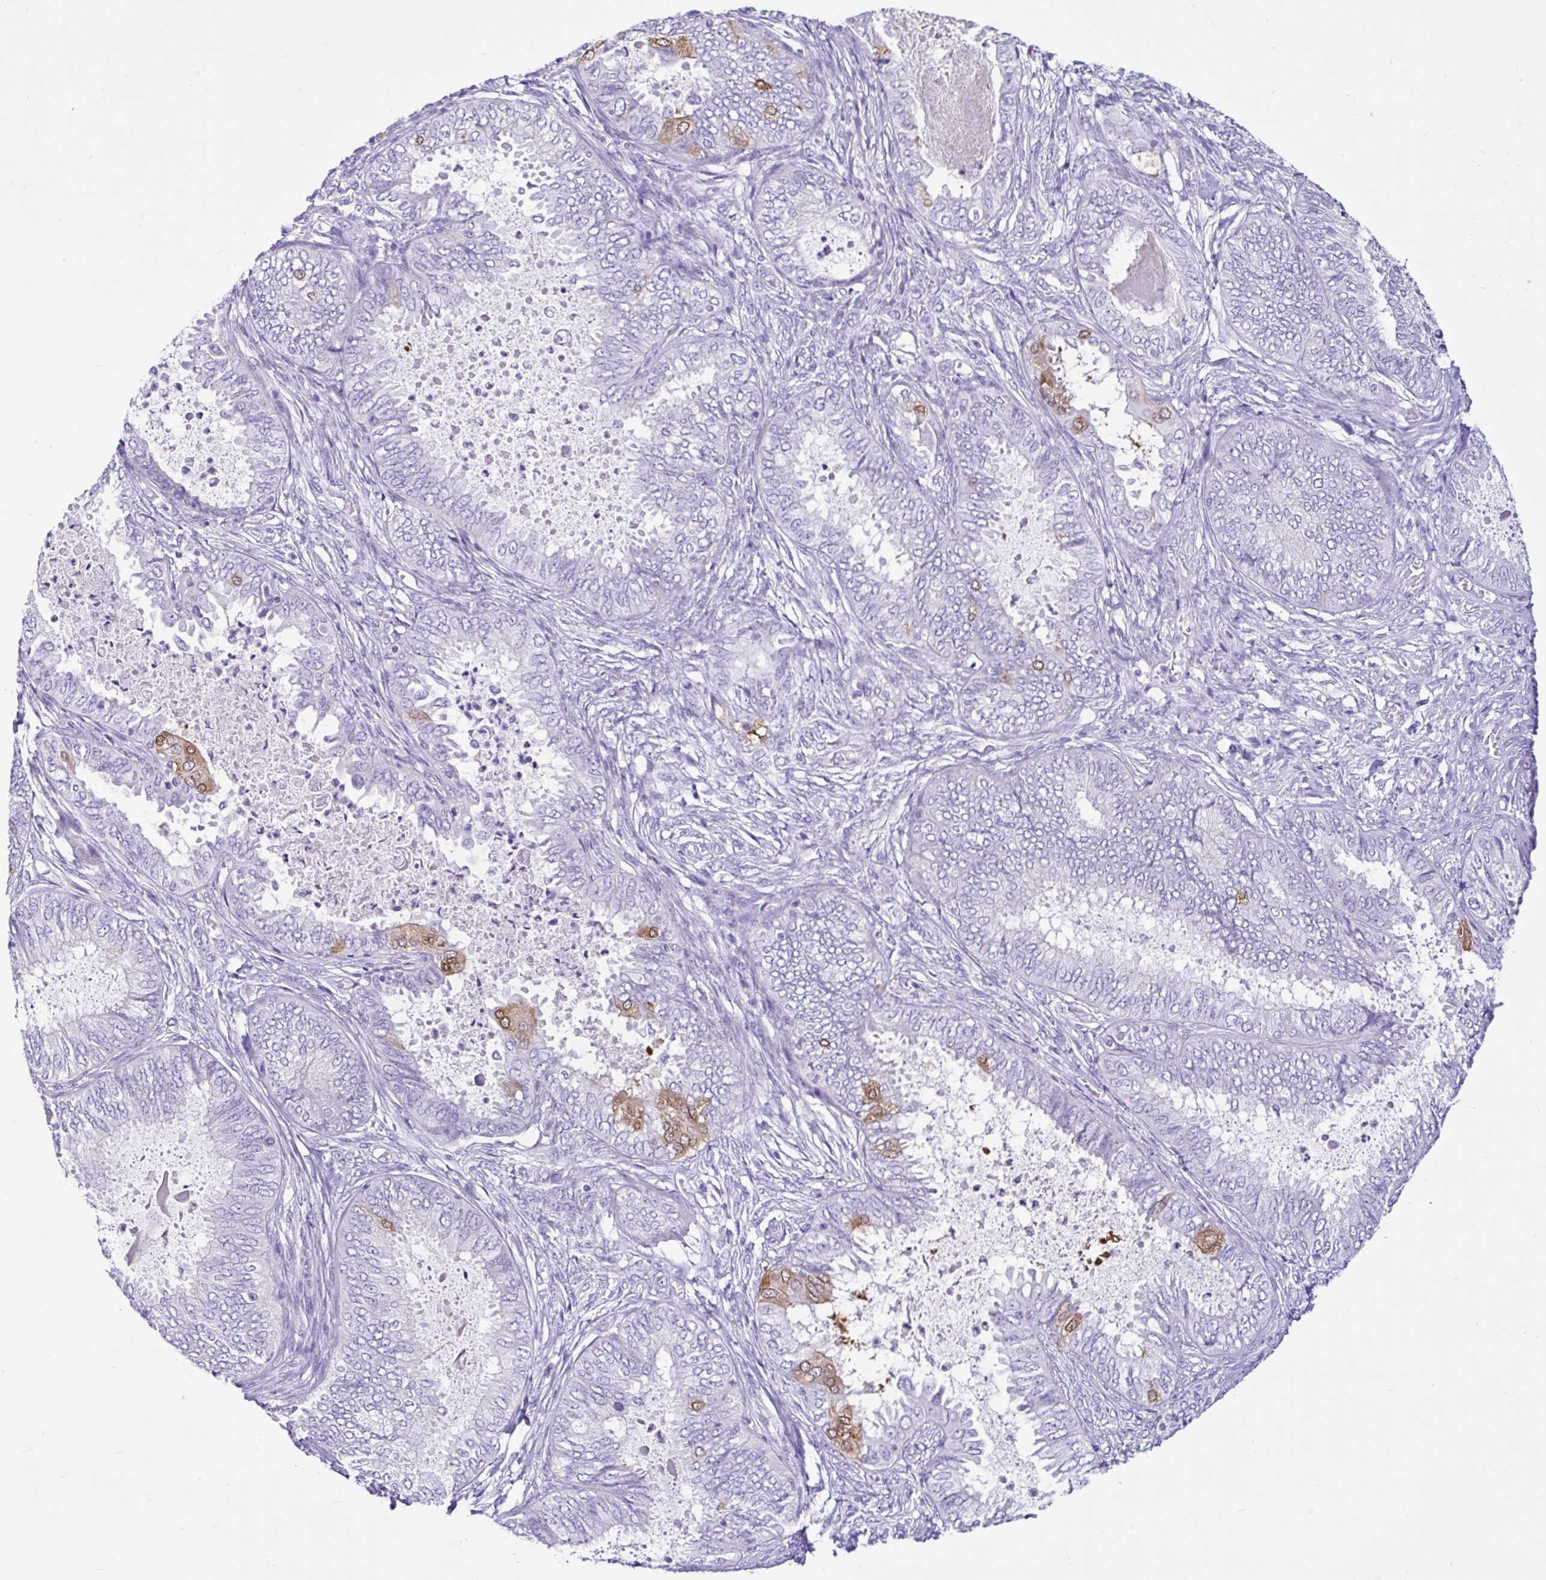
{"staining": {"intensity": "moderate", "quantity": "<25%", "location": "cytoplasmic/membranous,nuclear"}, "tissue": "ovarian cancer", "cell_type": "Tumor cells", "image_type": "cancer", "snomed": [{"axis": "morphology", "description": "Carcinoma, endometroid"}, {"axis": "topography", "description": "Ovary"}], "caption": "Immunohistochemical staining of human ovarian cancer (endometroid carcinoma) displays low levels of moderate cytoplasmic/membranous and nuclear protein expression in about <25% of tumor cells. Nuclei are stained in blue.", "gene": "CYP19A1", "patient": {"sex": "female", "age": 70}}